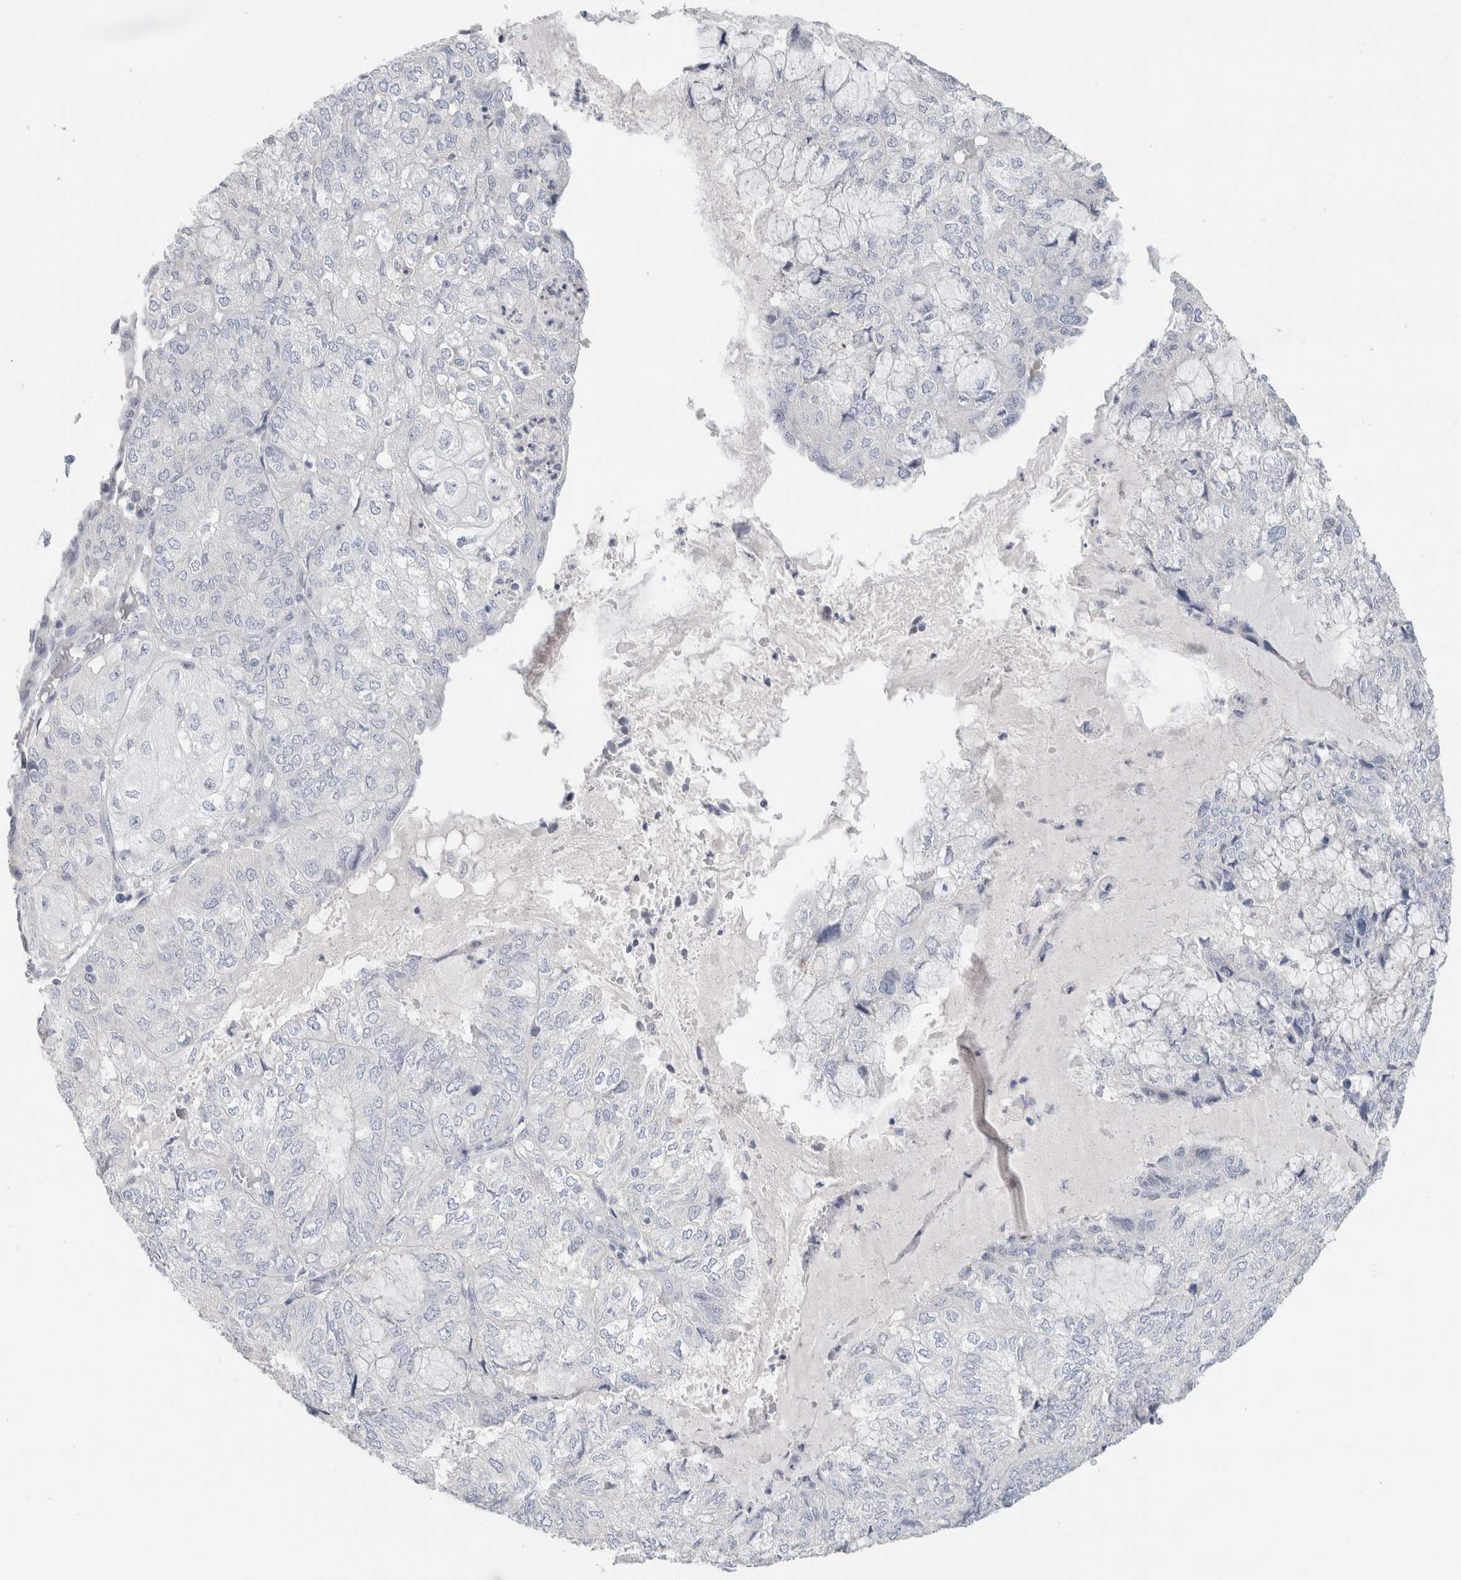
{"staining": {"intensity": "negative", "quantity": "none", "location": "none"}, "tissue": "endometrial cancer", "cell_type": "Tumor cells", "image_type": "cancer", "snomed": [{"axis": "morphology", "description": "Adenocarcinoma, NOS"}, {"axis": "topography", "description": "Endometrium"}], "caption": "Tumor cells are negative for protein expression in human endometrial adenocarcinoma. (DAB IHC, high magnification).", "gene": "BCAN", "patient": {"sex": "female", "age": 81}}